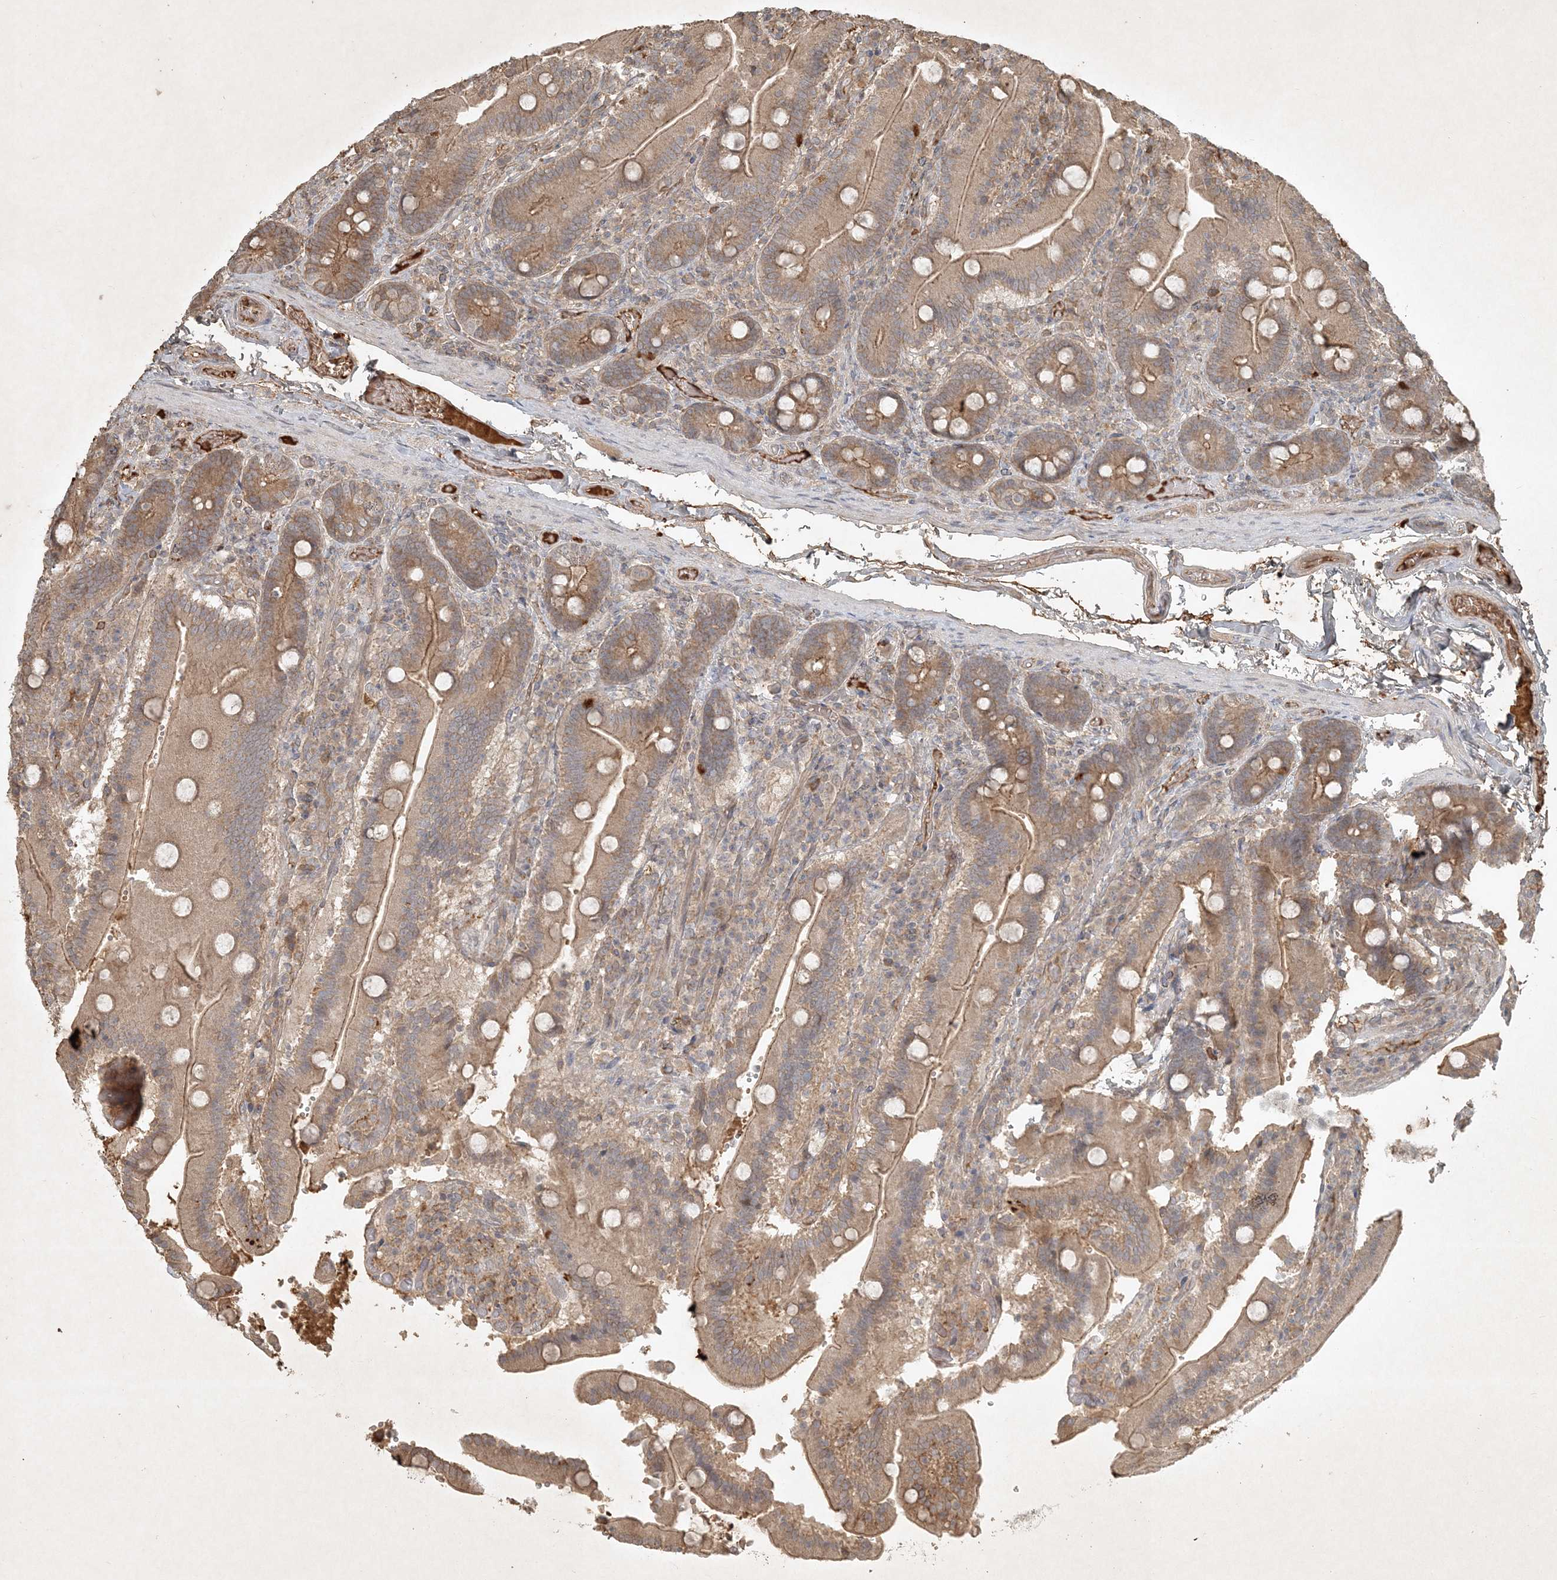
{"staining": {"intensity": "moderate", "quantity": "25%-75%", "location": "cytoplasmic/membranous"}, "tissue": "duodenum", "cell_type": "Glandular cells", "image_type": "normal", "snomed": [{"axis": "morphology", "description": "Normal tissue, NOS"}, {"axis": "topography", "description": "Duodenum"}], "caption": "A medium amount of moderate cytoplasmic/membranous positivity is appreciated in approximately 25%-75% of glandular cells in unremarkable duodenum.", "gene": "TNFAIP6", "patient": {"sex": "female", "age": 62}}